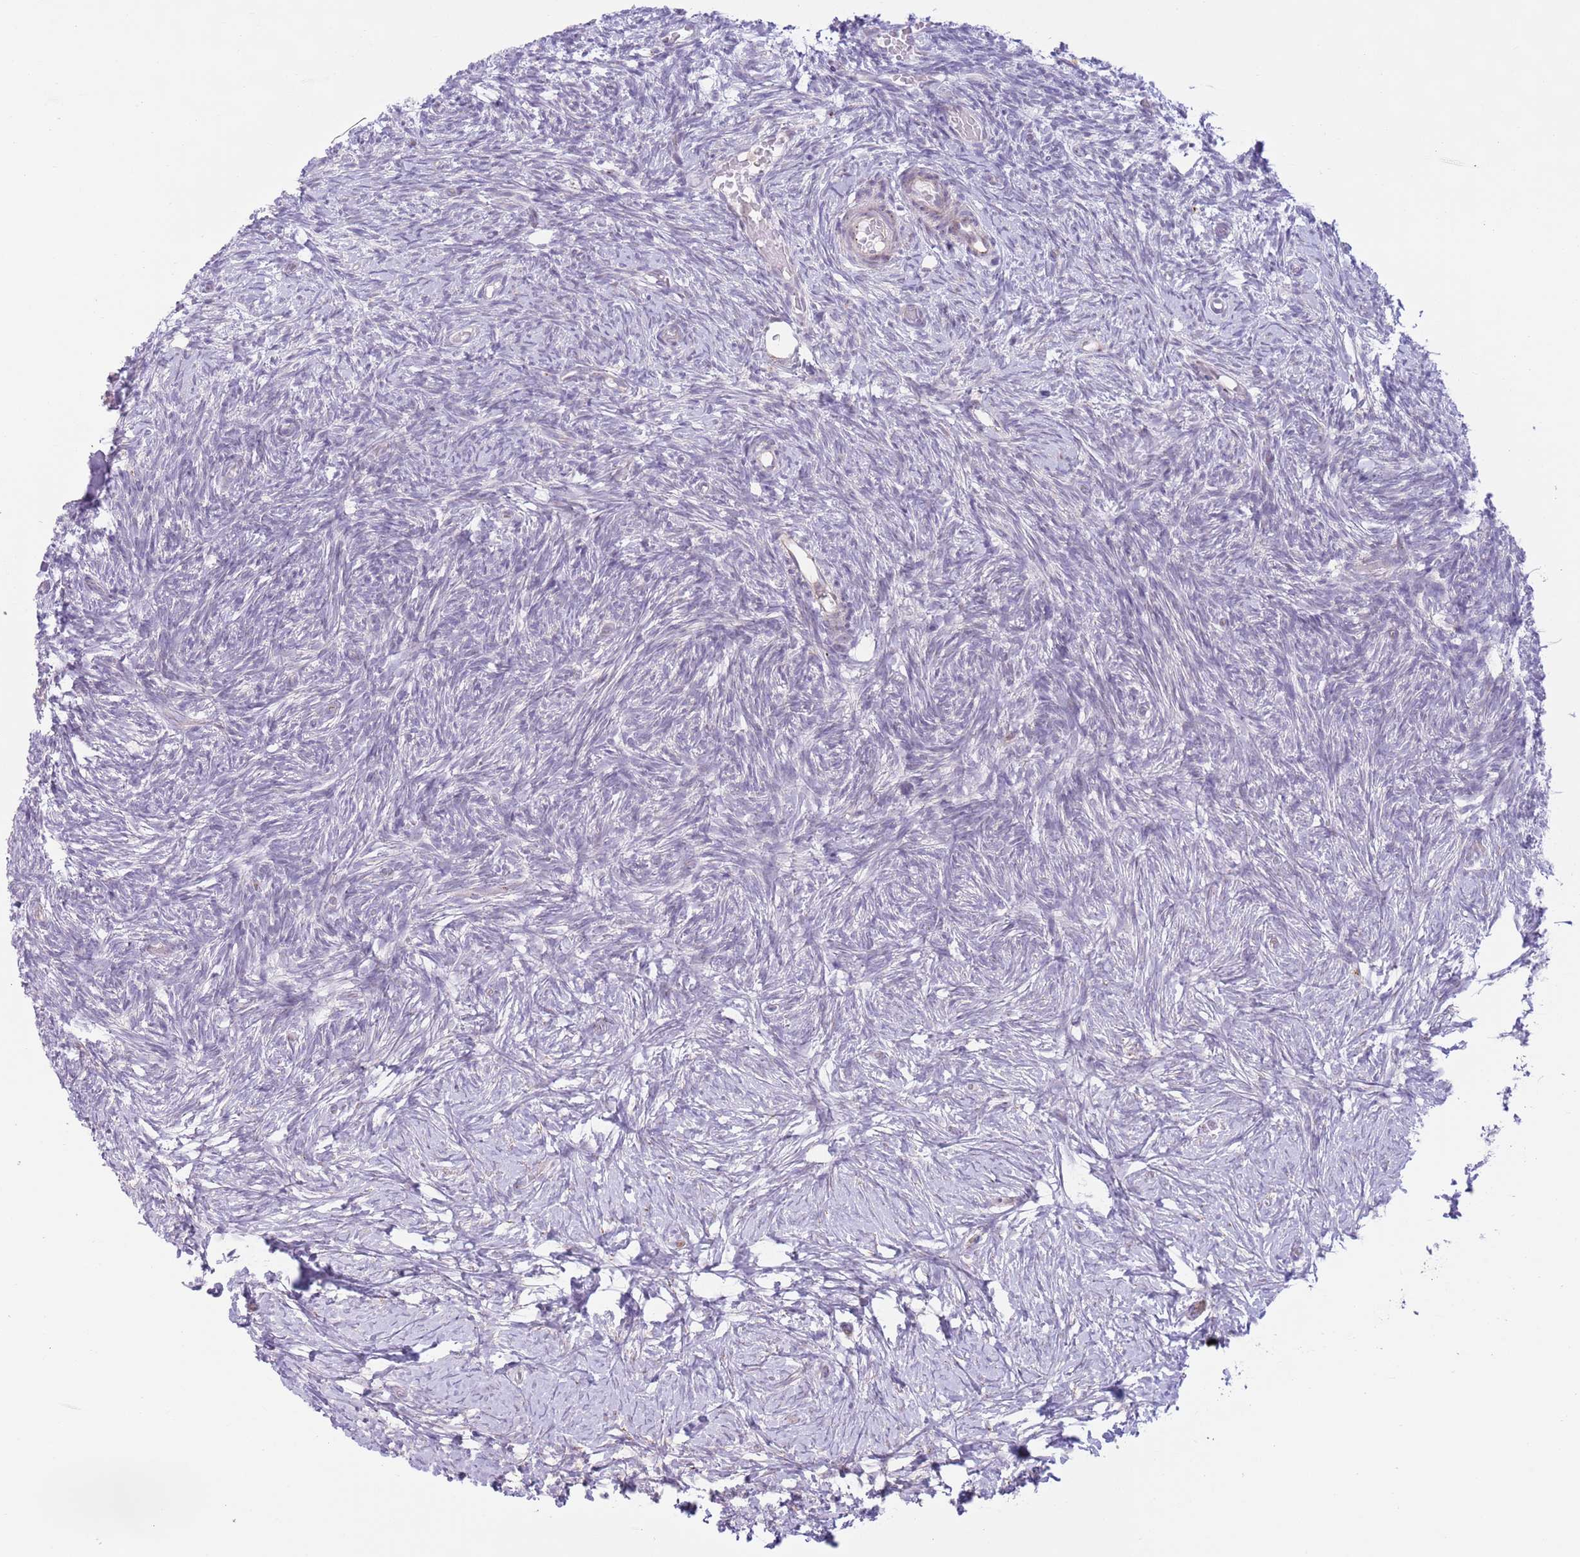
{"staining": {"intensity": "negative", "quantity": "none", "location": "none"}, "tissue": "ovary", "cell_type": "Ovarian stroma cells", "image_type": "normal", "snomed": [{"axis": "morphology", "description": "Normal tissue, NOS"}, {"axis": "topography", "description": "Ovary"}], "caption": "The photomicrograph demonstrates no staining of ovarian stroma cells in unremarkable ovary.", "gene": "C20orf96", "patient": {"sex": "female", "age": 39}}